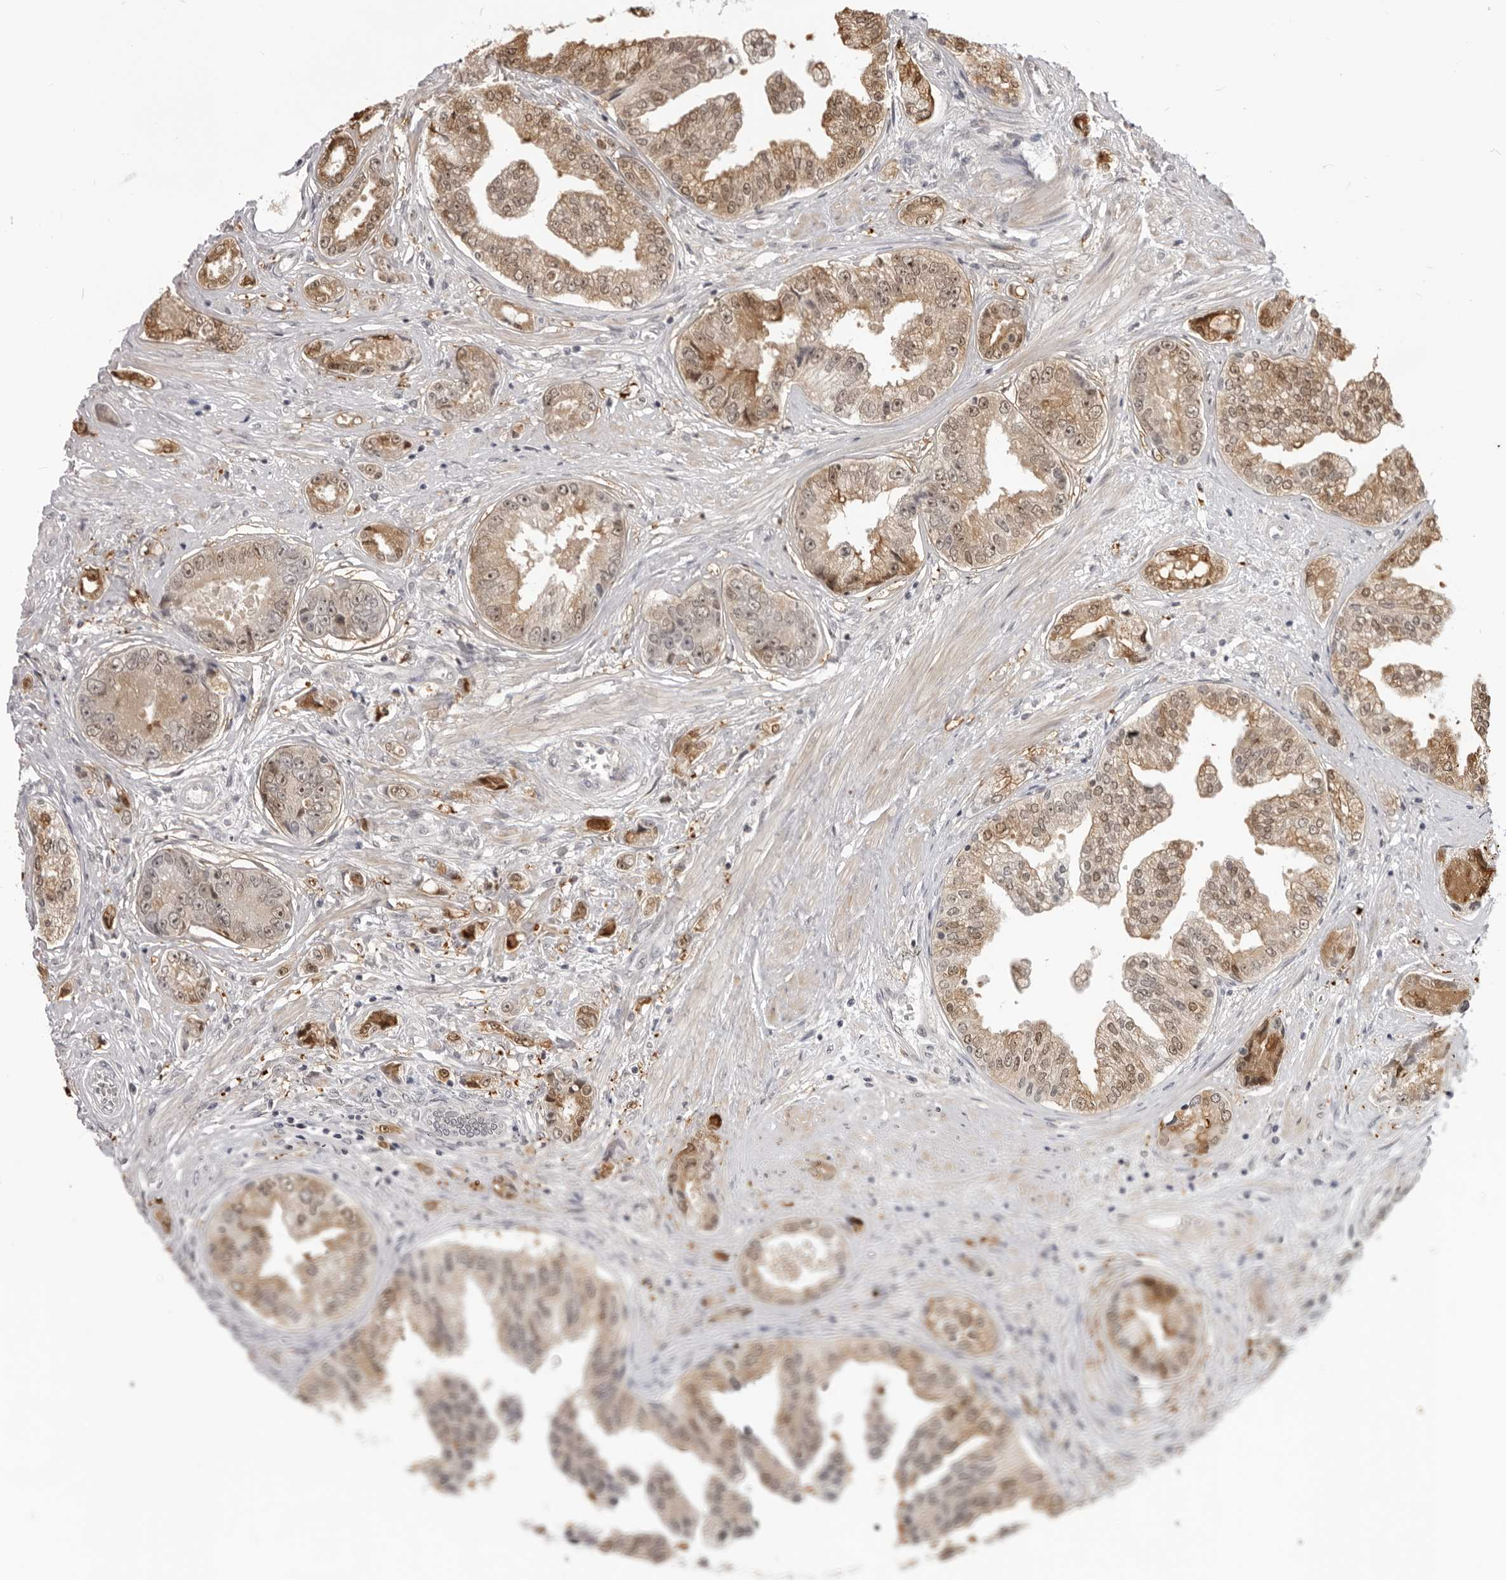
{"staining": {"intensity": "moderate", "quantity": ">75%", "location": "cytoplasmic/membranous,nuclear"}, "tissue": "prostate cancer", "cell_type": "Tumor cells", "image_type": "cancer", "snomed": [{"axis": "morphology", "description": "Adenocarcinoma, High grade"}, {"axis": "topography", "description": "Prostate"}], "caption": "Prostate high-grade adenocarcinoma stained with a brown dye demonstrates moderate cytoplasmic/membranous and nuclear positive staining in about >75% of tumor cells.", "gene": "SRGAP2", "patient": {"sex": "male", "age": 61}}